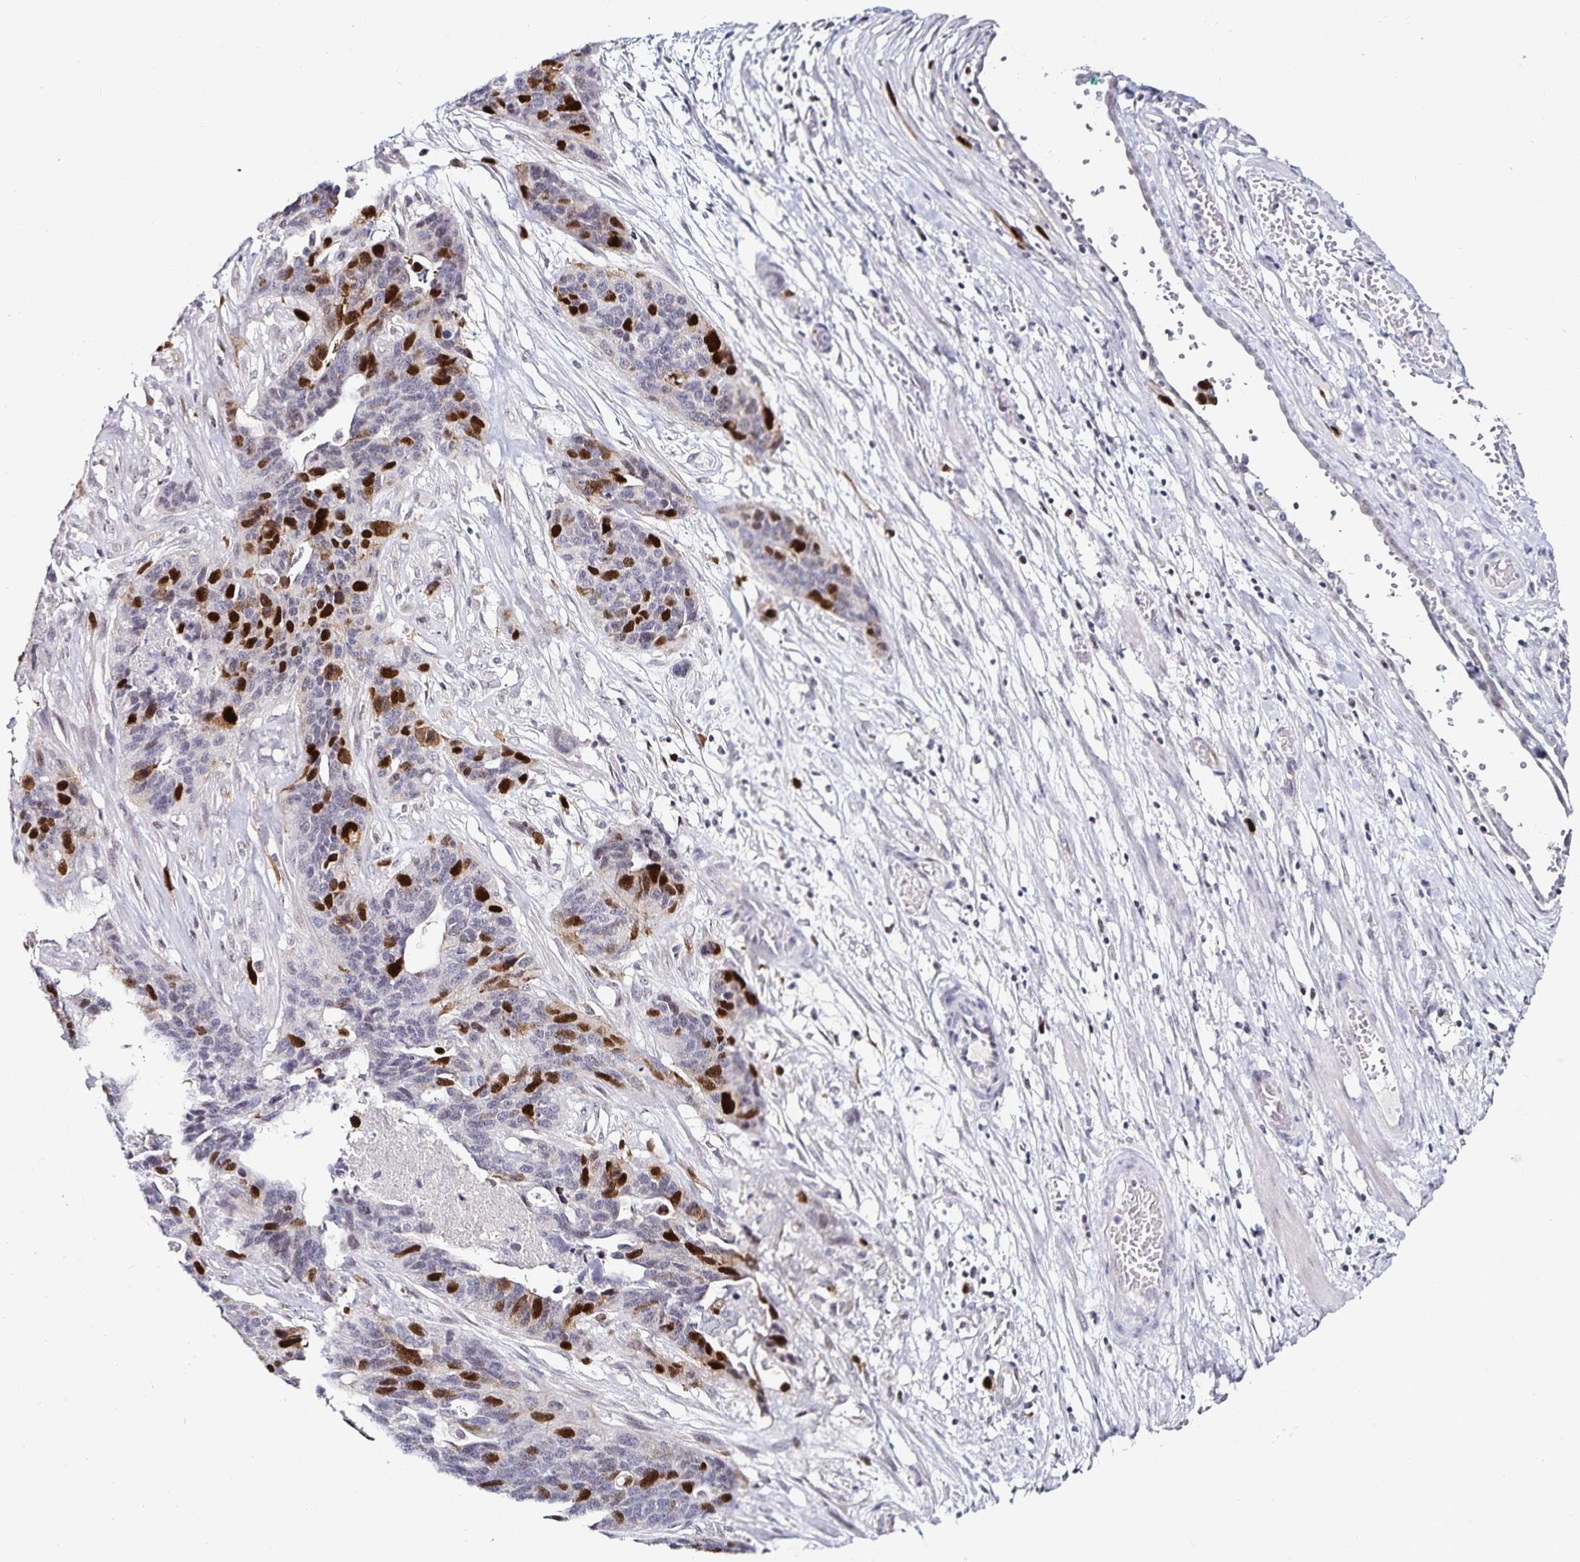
{"staining": {"intensity": "strong", "quantity": "25%-75%", "location": "nuclear"}, "tissue": "ovarian cancer", "cell_type": "Tumor cells", "image_type": "cancer", "snomed": [{"axis": "morphology", "description": "Cystadenocarcinoma, serous, NOS"}, {"axis": "topography", "description": "Ovary"}], "caption": "IHC staining of serous cystadenocarcinoma (ovarian), which displays high levels of strong nuclear positivity in approximately 25%-75% of tumor cells indicating strong nuclear protein positivity. The staining was performed using DAB (3,3'-diaminobenzidine) (brown) for protein detection and nuclei were counterstained in hematoxylin (blue).", "gene": "ANLN", "patient": {"sex": "female", "age": 64}}